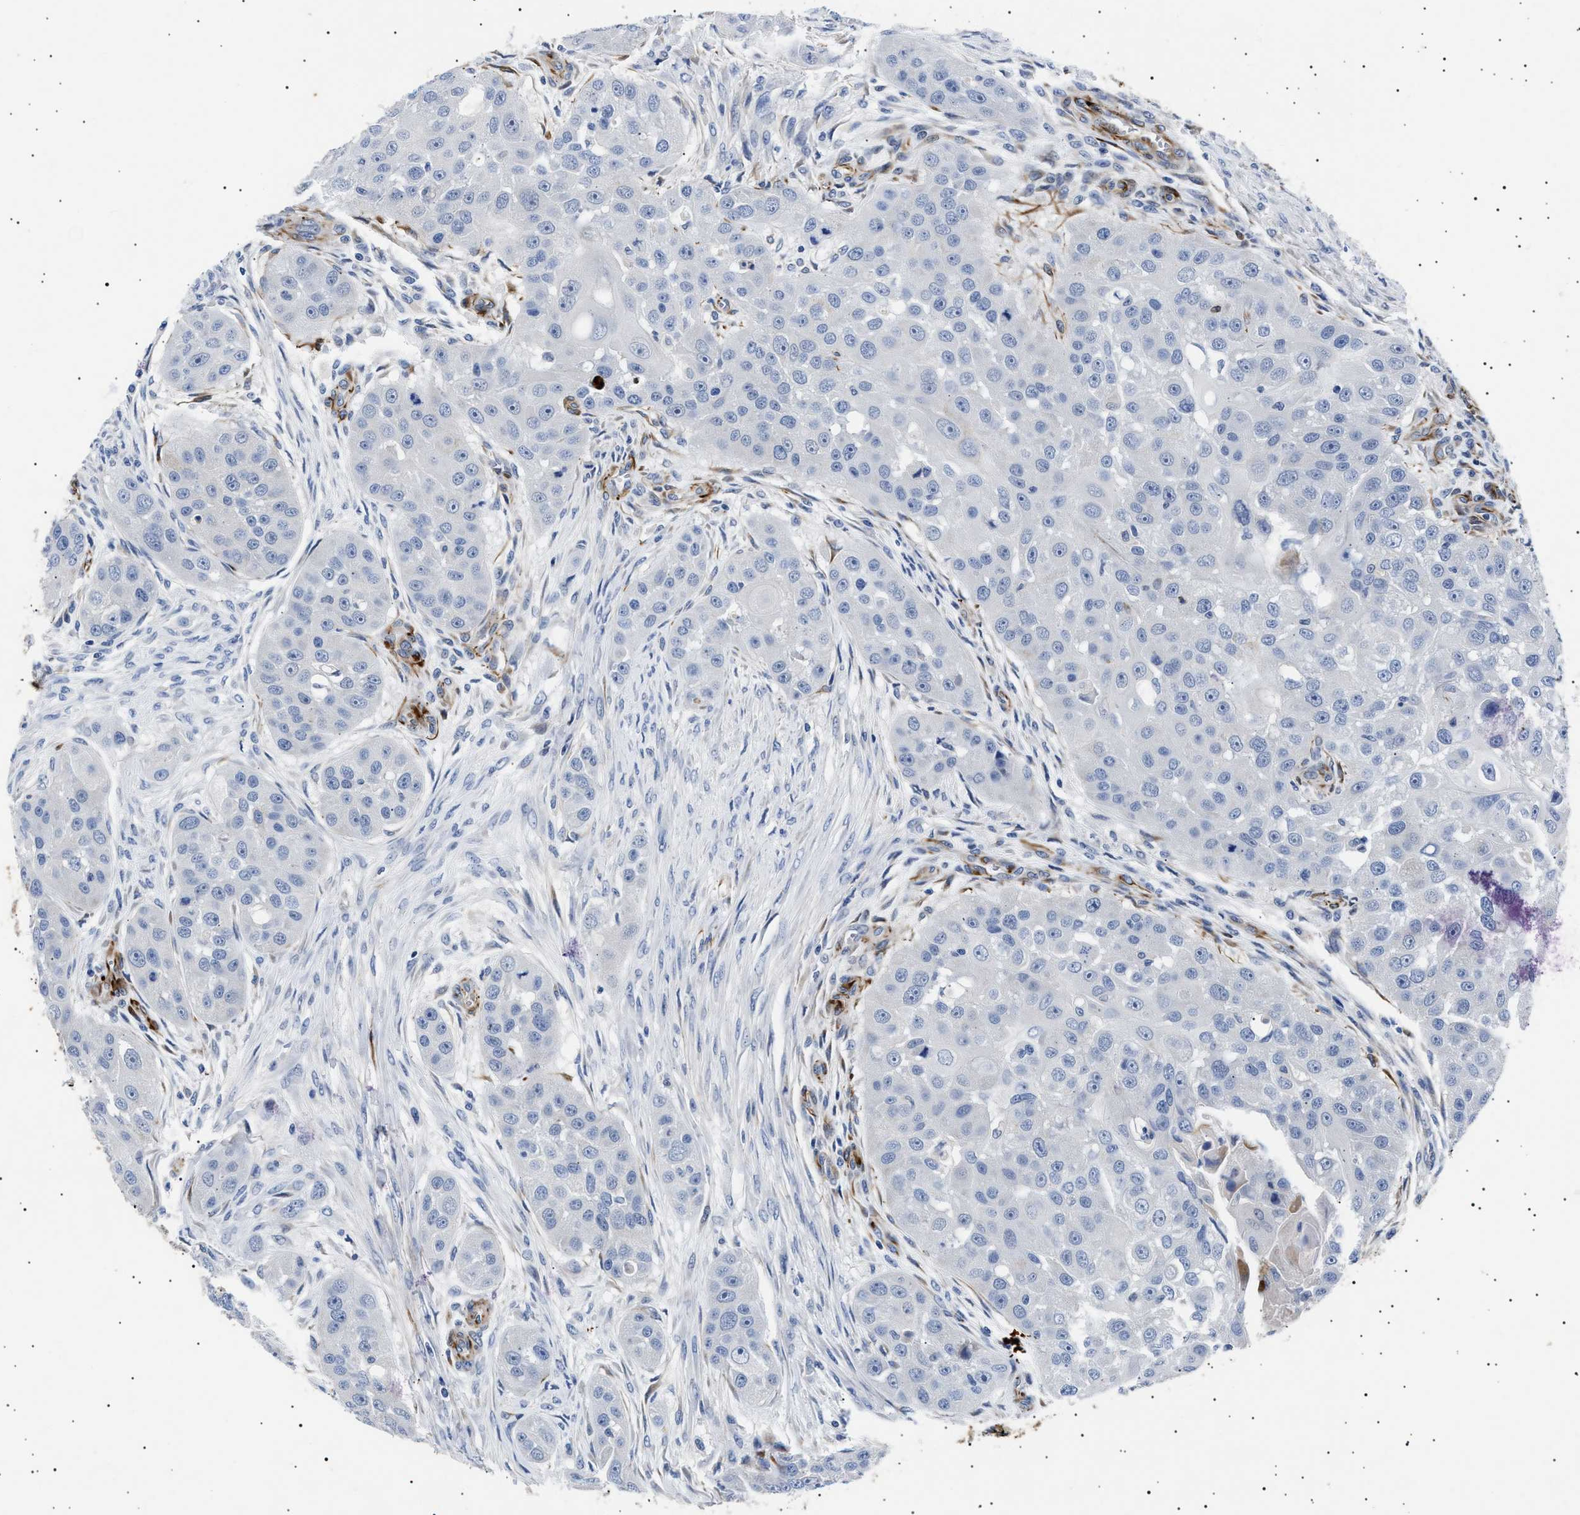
{"staining": {"intensity": "negative", "quantity": "none", "location": "none"}, "tissue": "head and neck cancer", "cell_type": "Tumor cells", "image_type": "cancer", "snomed": [{"axis": "morphology", "description": "Normal tissue, NOS"}, {"axis": "morphology", "description": "Squamous cell carcinoma, NOS"}, {"axis": "topography", "description": "Skeletal muscle"}, {"axis": "topography", "description": "Head-Neck"}], "caption": "Histopathology image shows no significant protein staining in tumor cells of head and neck cancer (squamous cell carcinoma).", "gene": "OLFML2A", "patient": {"sex": "male", "age": 51}}